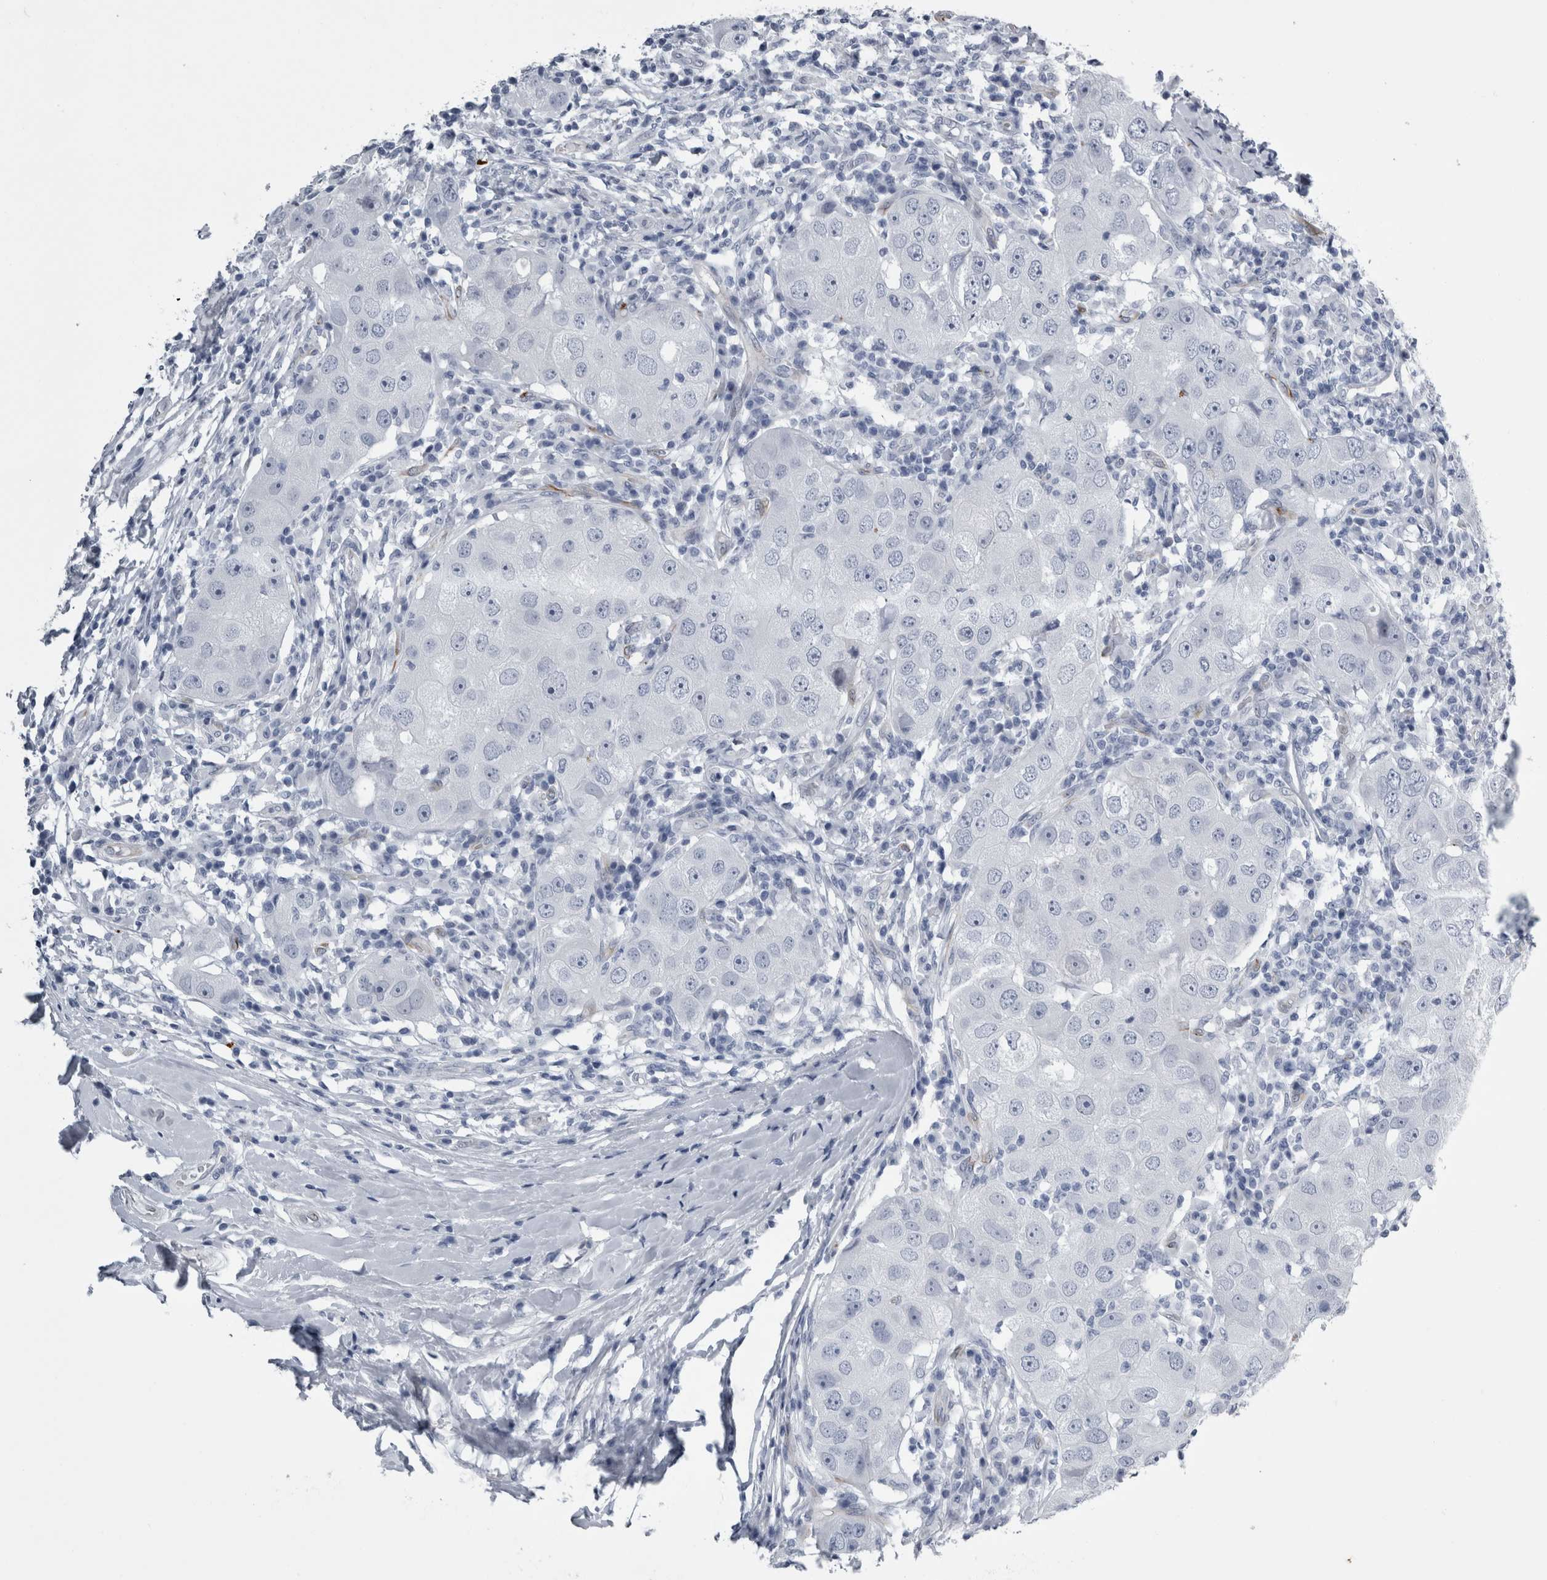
{"staining": {"intensity": "negative", "quantity": "none", "location": "none"}, "tissue": "breast cancer", "cell_type": "Tumor cells", "image_type": "cancer", "snomed": [{"axis": "morphology", "description": "Duct carcinoma"}, {"axis": "topography", "description": "Breast"}], "caption": "Breast cancer (intraductal carcinoma) stained for a protein using IHC shows no positivity tumor cells.", "gene": "VWDE", "patient": {"sex": "female", "age": 27}}